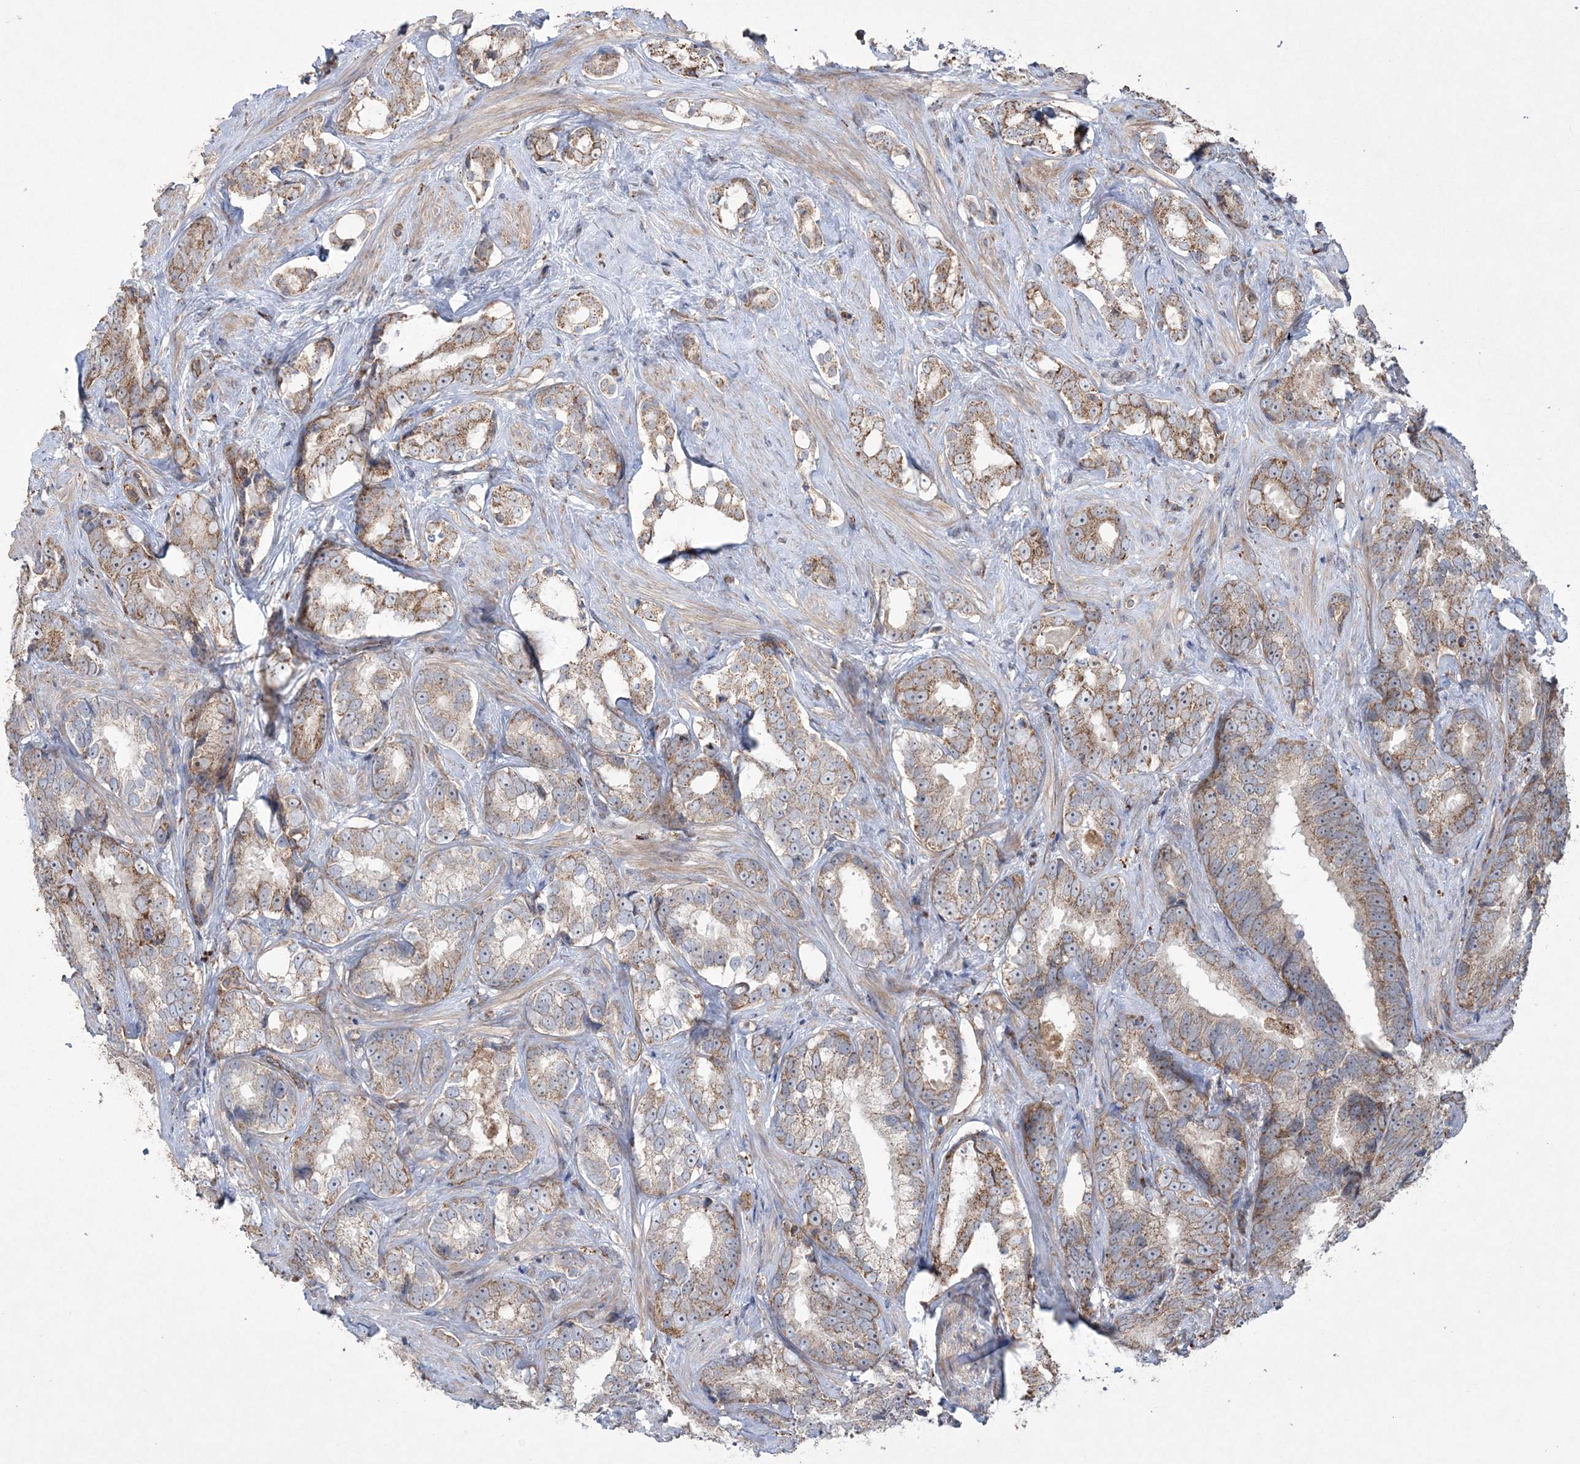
{"staining": {"intensity": "moderate", "quantity": ">75%", "location": "cytoplasmic/membranous"}, "tissue": "prostate cancer", "cell_type": "Tumor cells", "image_type": "cancer", "snomed": [{"axis": "morphology", "description": "Adenocarcinoma, High grade"}, {"axis": "topography", "description": "Prostate"}], "caption": "Immunohistochemical staining of human high-grade adenocarcinoma (prostate) displays medium levels of moderate cytoplasmic/membranous protein positivity in about >75% of tumor cells. The protein is stained brown, and the nuclei are stained in blue (DAB IHC with brightfield microscopy, high magnification).", "gene": "TTC7A", "patient": {"sex": "male", "age": 66}}